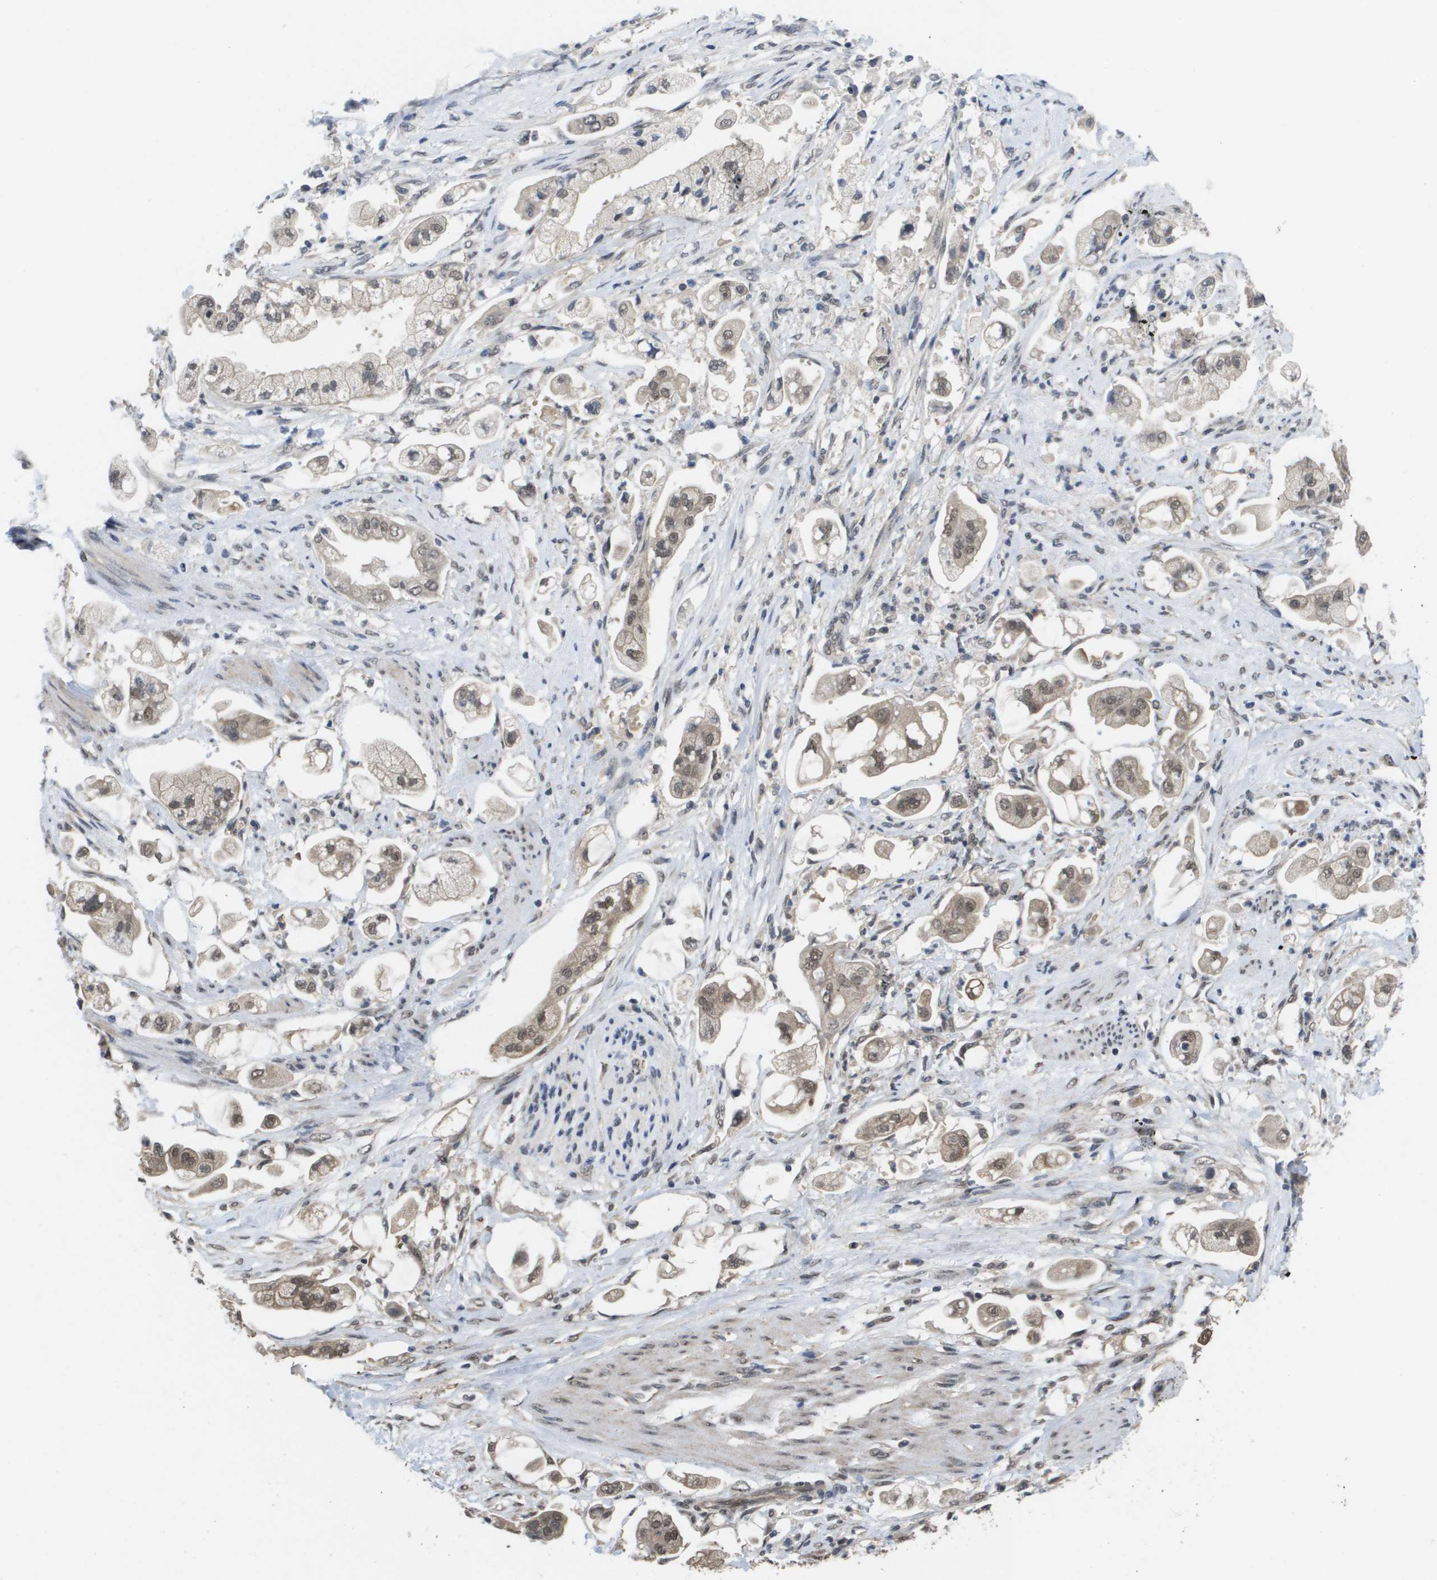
{"staining": {"intensity": "weak", "quantity": "25%-75%", "location": "nuclear"}, "tissue": "stomach cancer", "cell_type": "Tumor cells", "image_type": "cancer", "snomed": [{"axis": "morphology", "description": "Adenocarcinoma, NOS"}, {"axis": "topography", "description": "Stomach"}], "caption": "A high-resolution micrograph shows IHC staining of stomach adenocarcinoma, which demonstrates weak nuclear staining in about 25%-75% of tumor cells.", "gene": "AMBRA1", "patient": {"sex": "male", "age": 62}}